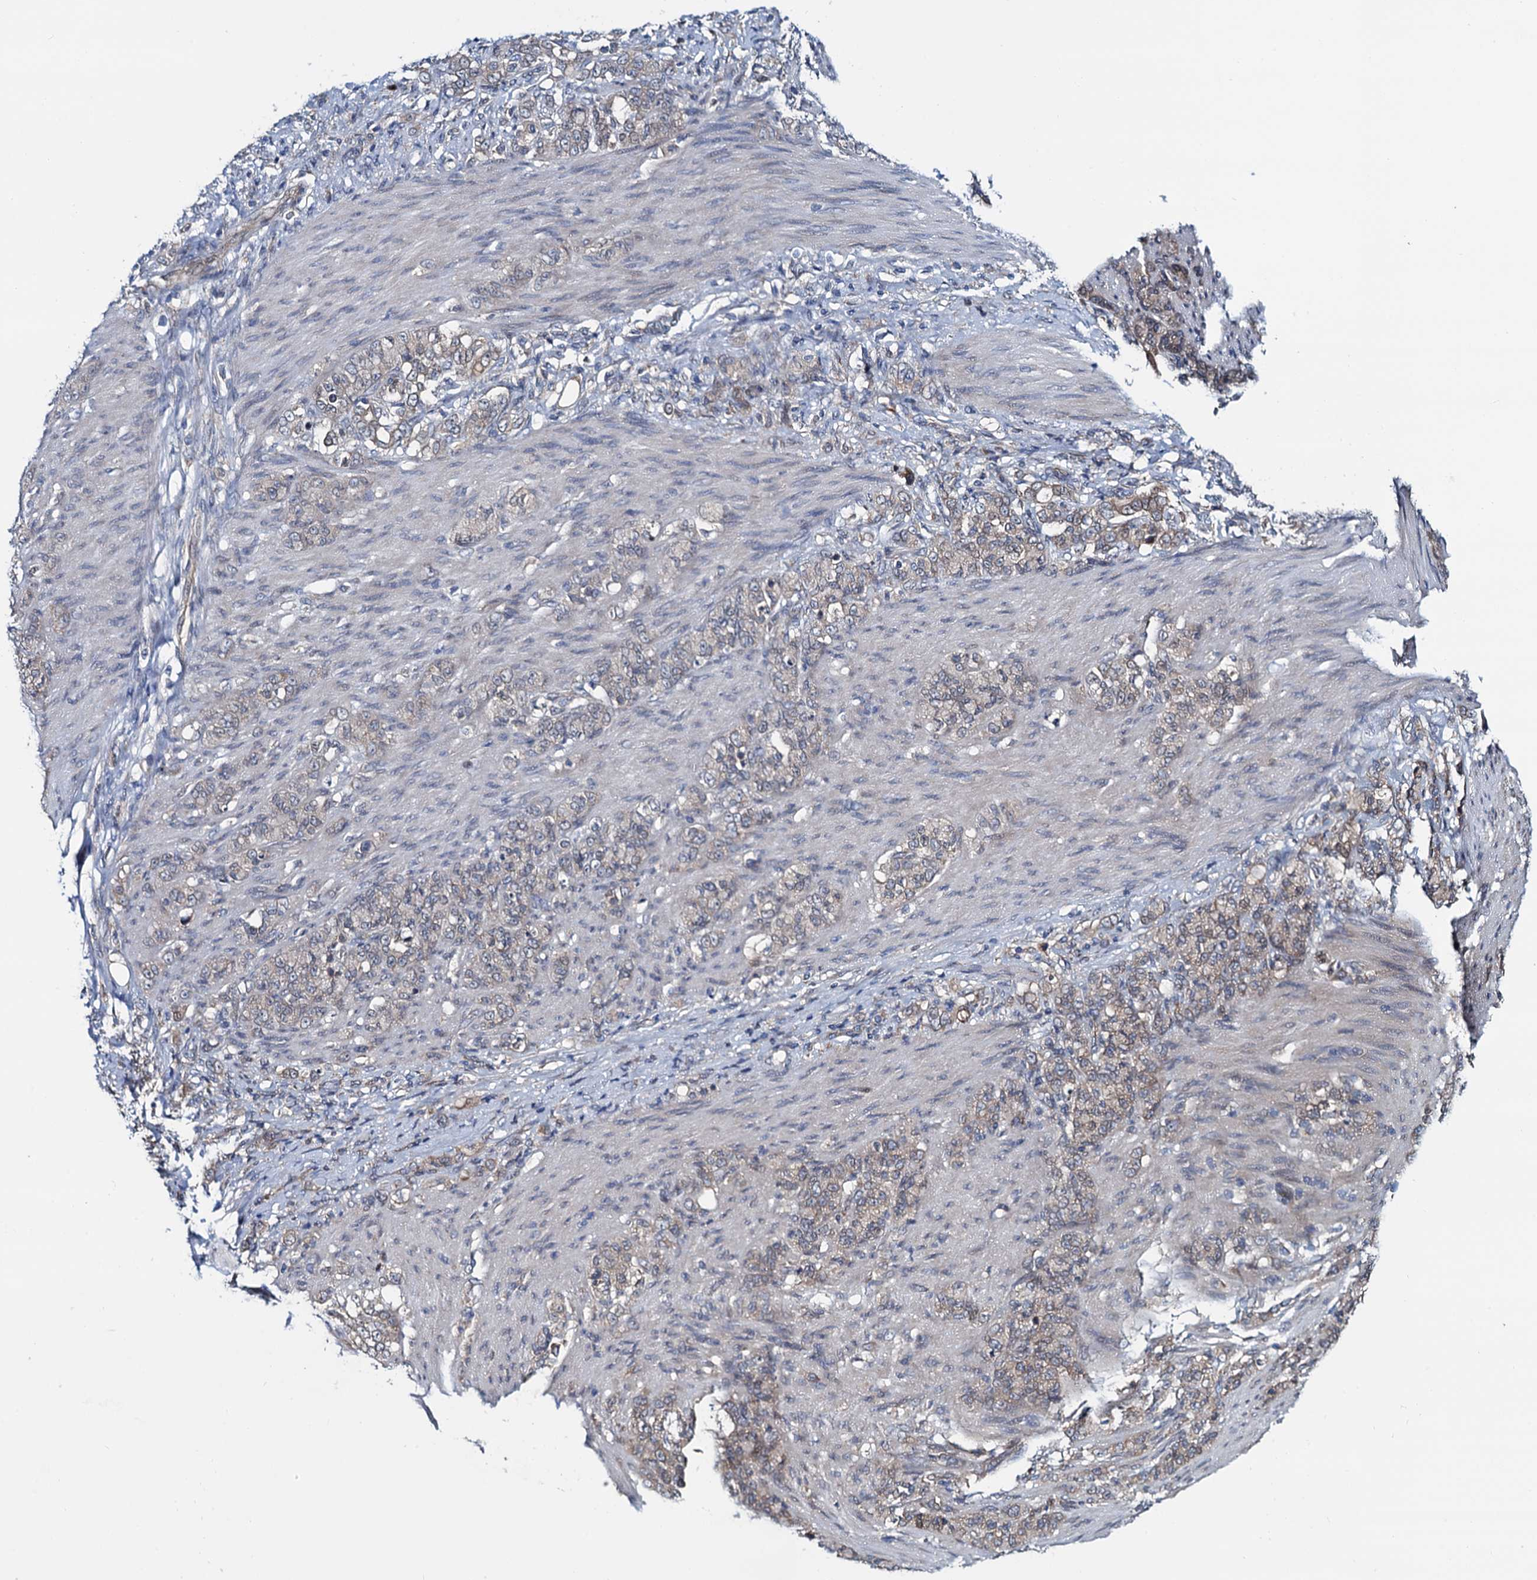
{"staining": {"intensity": "weak", "quantity": "25%-75%", "location": "cytoplasmic/membranous"}, "tissue": "stomach cancer", "cell_type": "Tumor cells", "image_type": "cancer", "snomed": [{"axis": "morphology", "description": "Adenocarcinoma, NOS"}, {"axis": "topography", "description": "Stomach"}], "caption": "Protein staining displays weak cytoplasmic/membranous staining in about 25%-75% of tumor cells in stomach adenocarcinoma.", "gene": "RNF125", "patient": {"sex": "female", "age": 79}}